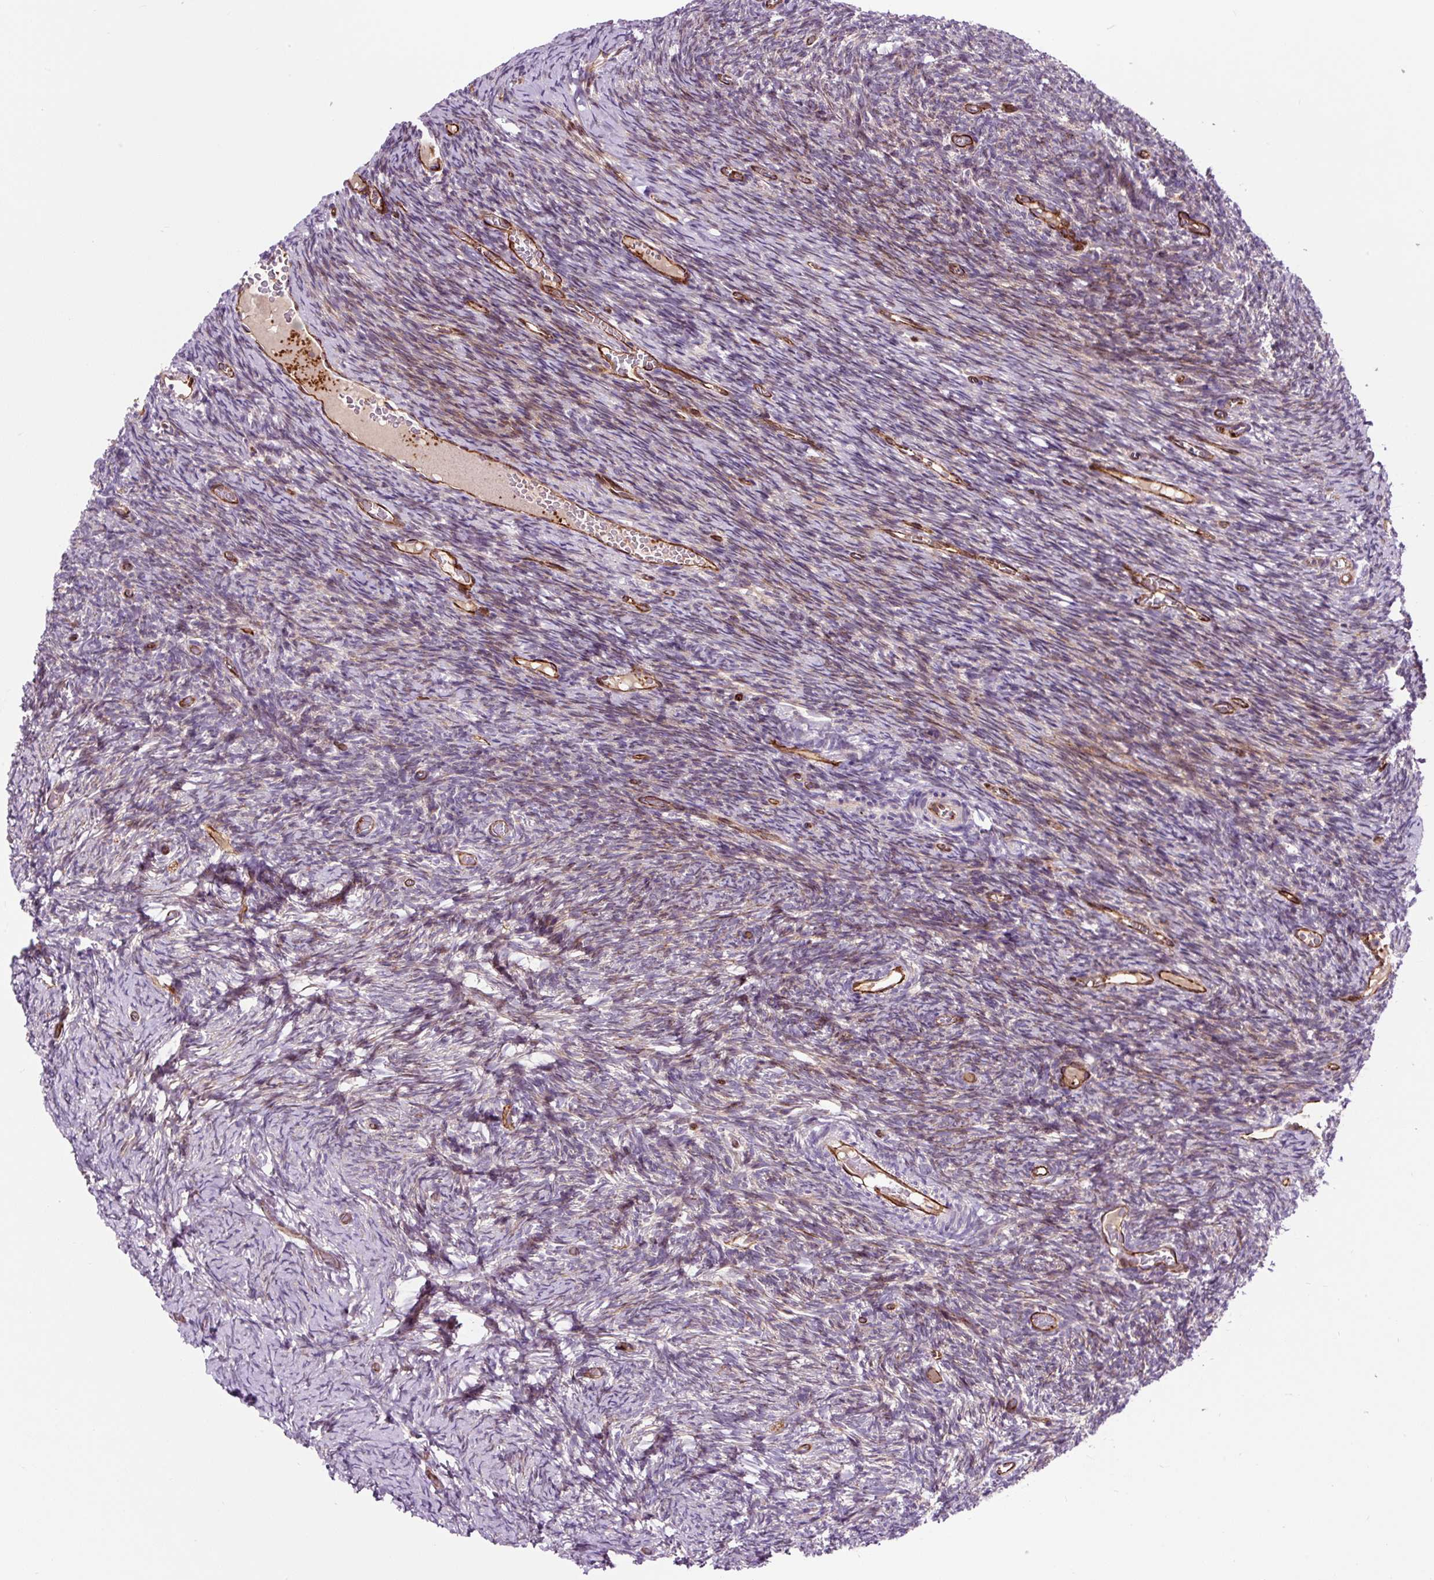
{"staining": {"intensity": "negative", "quantity": "none", "location": "none"}, "tissue": "ovary", "cell_type": "Follicle cells", "image_type": "normal", "snomed": [{"axis": "morphology", "description": "Normal tissue, NOS"}, {"axis": "topography", "description": "Ovary"}], "caption": "Immunohistochemistry image of benign human ovary stained for a protein (brown), which reveals no positivity in follicle cells. (Stains: DAB IHC with hematoxylin counter stain, Microscopy: brightfield microscopy at high magnification).", "gene": "PCDHGB3", "patient": {"sex": "female", "age": 39}}